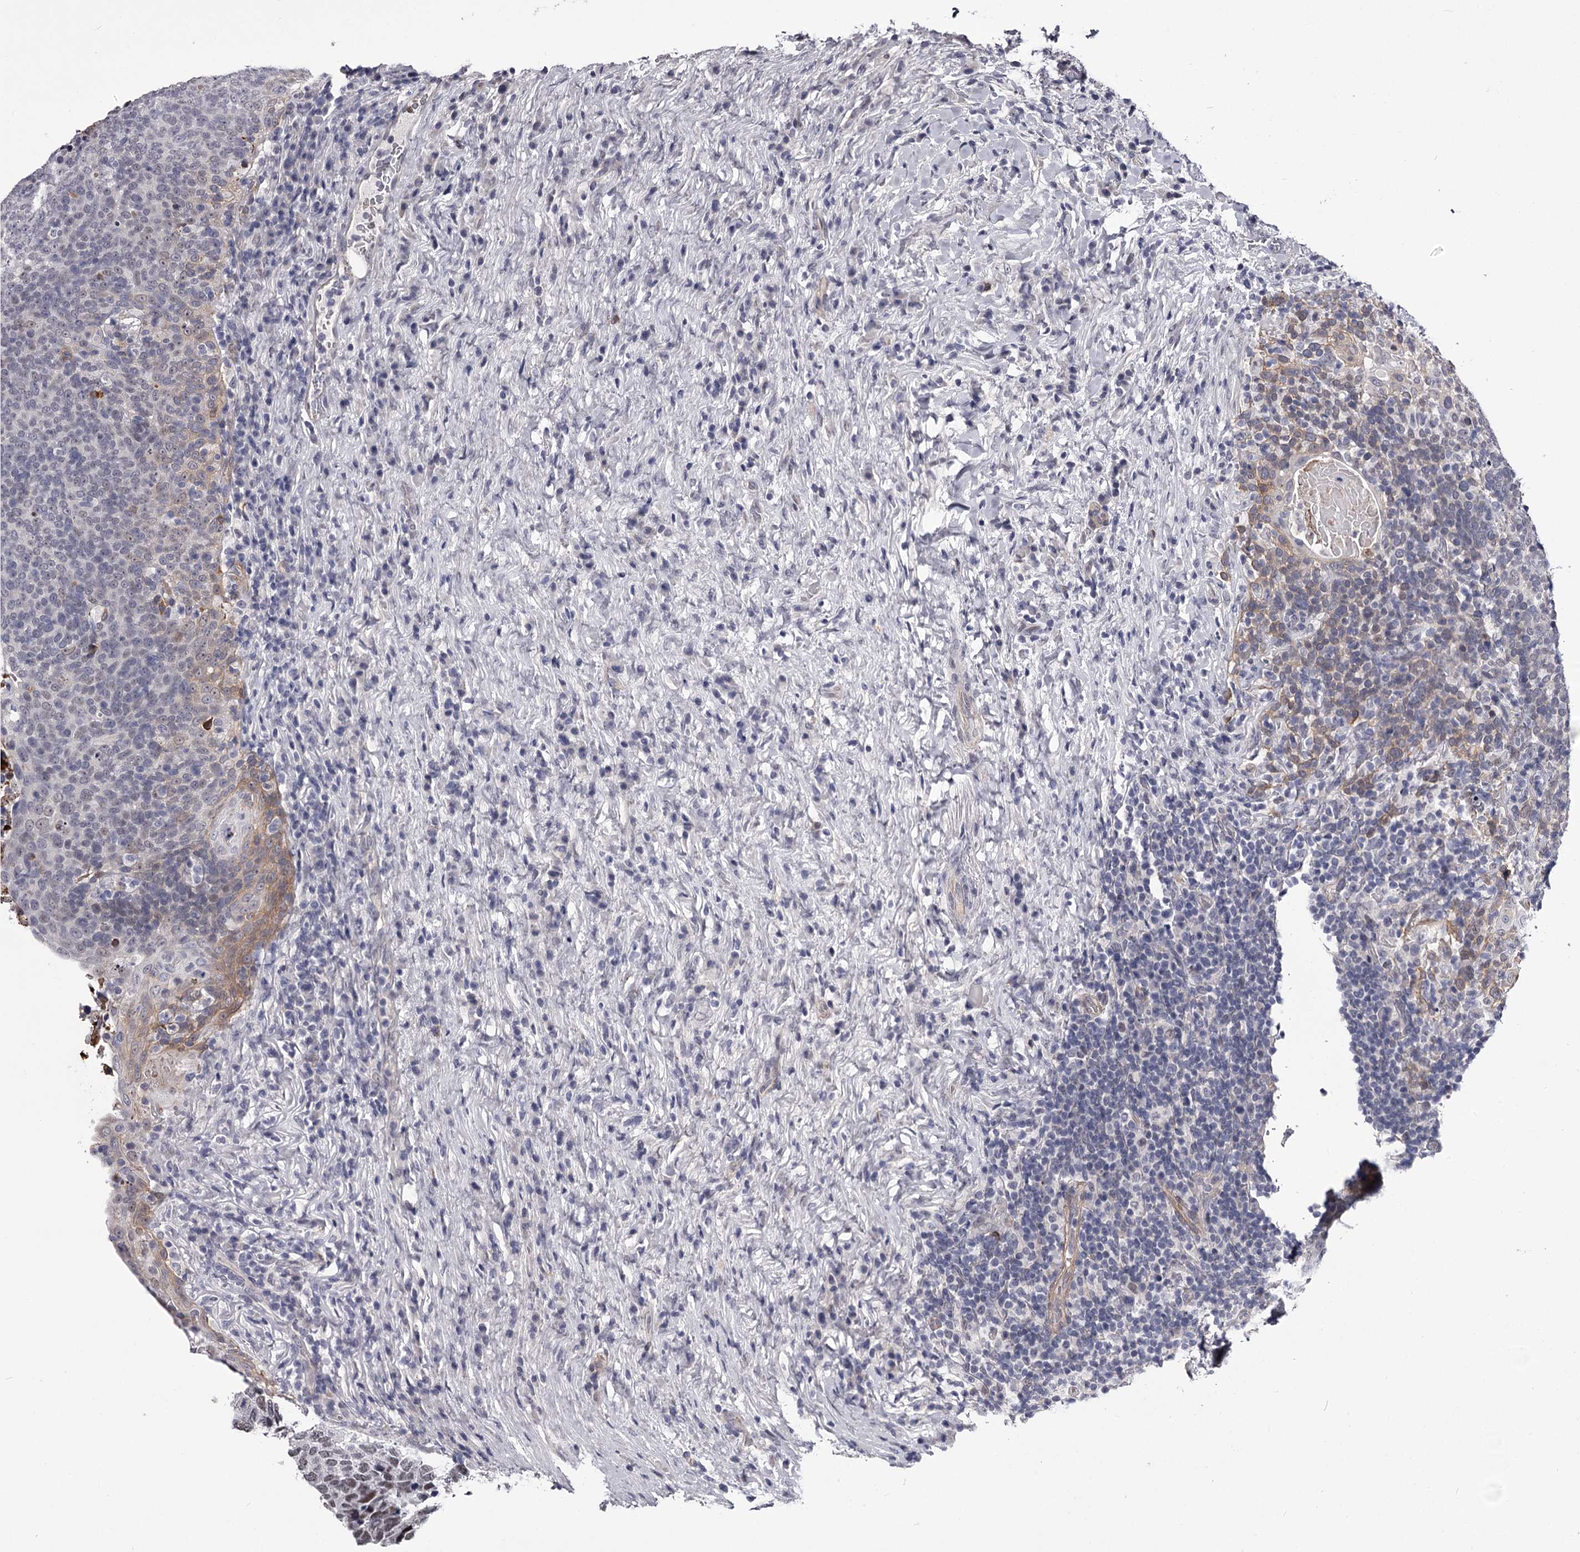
{"staining": {"intensity": "negative", "quantity": "none", "location": "none"}, "tissue": "head and neck cancer", "cell_type": "Tumor cells", "image_type": "cancer", "snomed": [{"axis": "morphology", "description": "Squamous cell carcinoma, NOS"}, {"axis": "morphology", "description": "Squamous cell carcinoma, metastatic, NOS"}, {"axis": "topography", "description": "Lymph node"}, {"axis": "topography", "description": "Head-Neck"}], "caption": "High power microscopy micrograph of an IHC micrograph of head and neck metastatic squamous cell carcinoma, revealing no significant staining in tumor cells. Nuclei are stained in blue.", "gene": "OVOL2", "patient": {"sex": "male", "age": 62}}